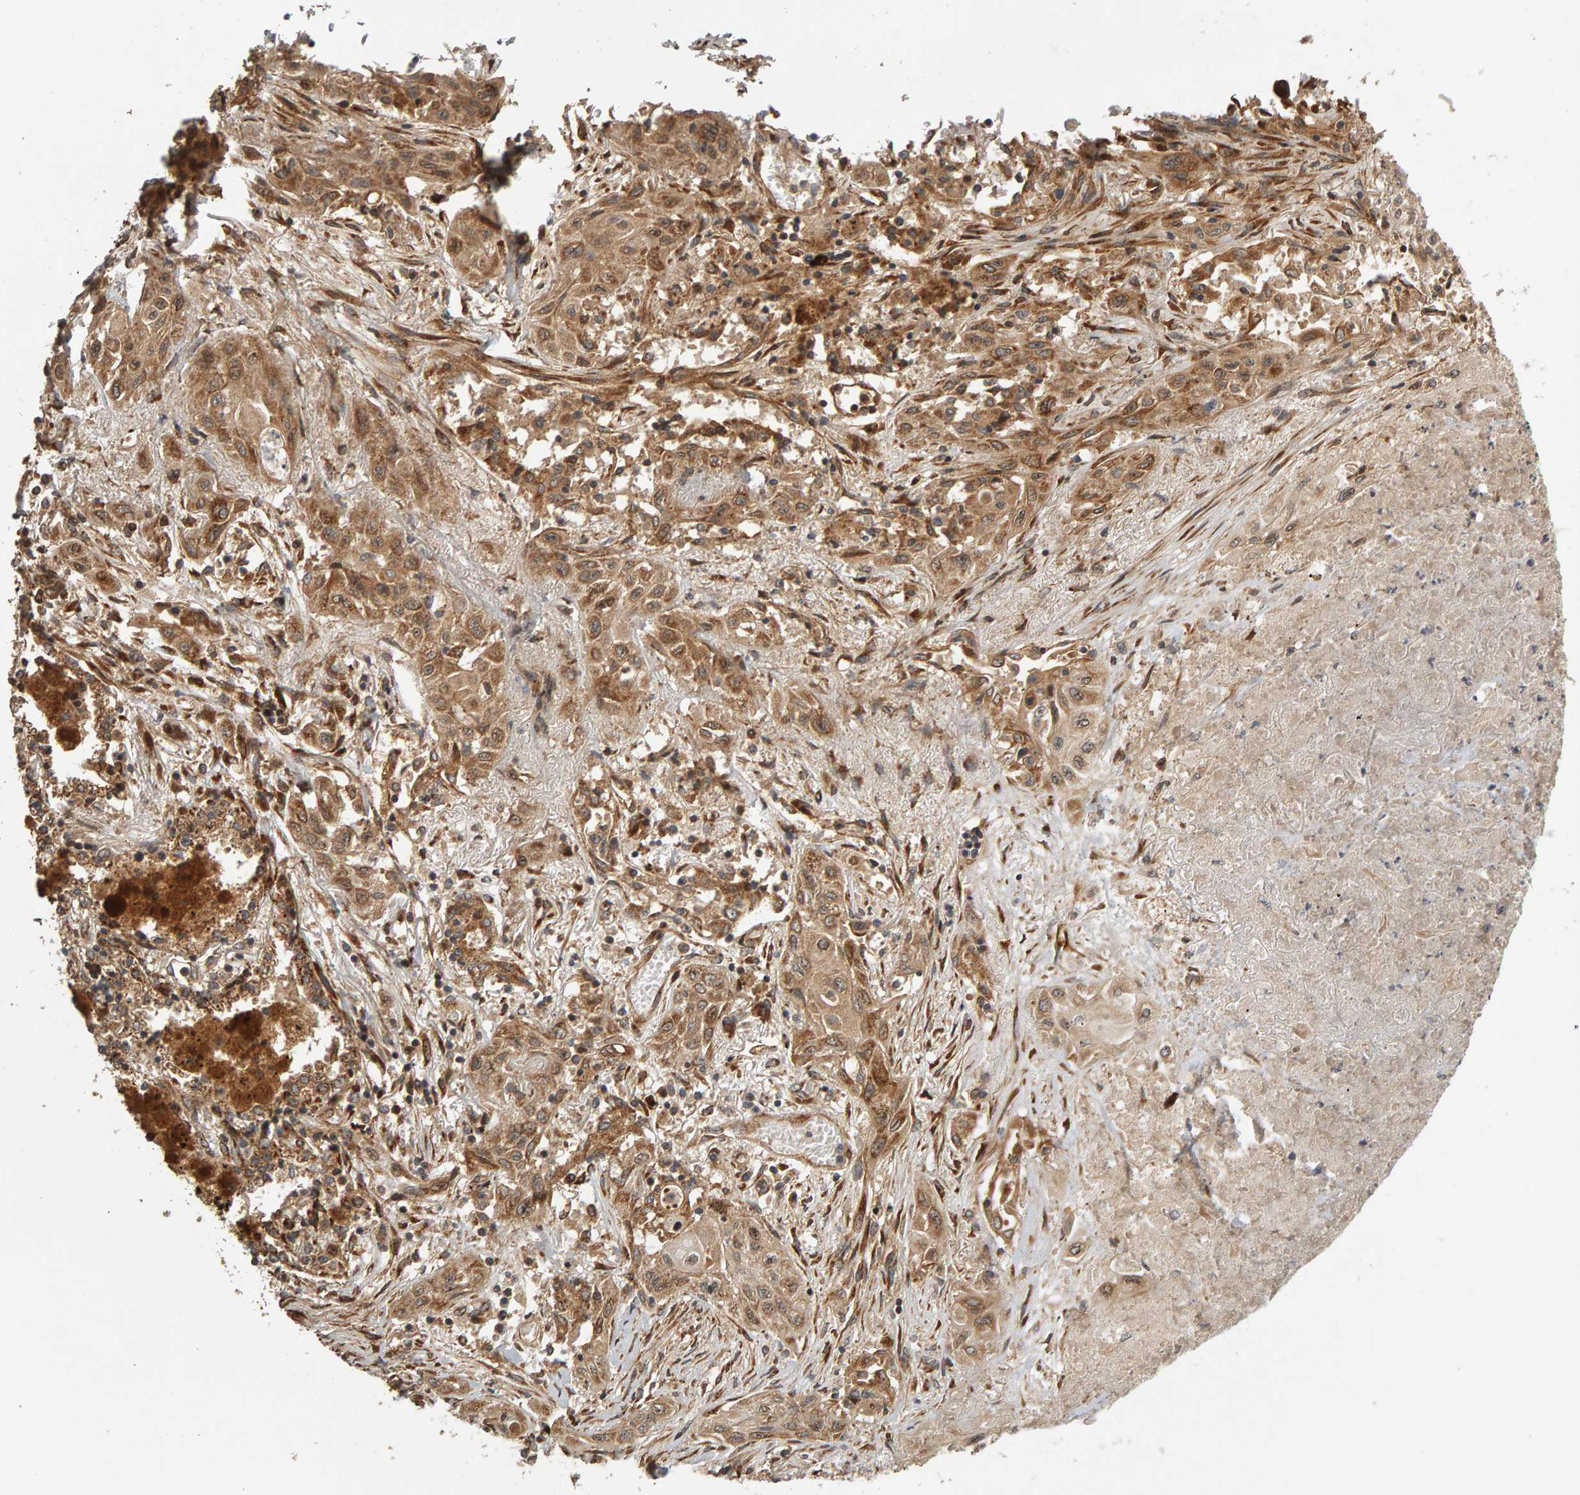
{"staining": {"intensity": "moderate", "quantity": ">75%", "location": "cytoplasmic/membranous"}, "tissue": "lung cancer", "cell_type": "Tumor cells", "image_type": "cancer", "snomed": [{"axis": "morphology", "description": "Squamous cell carcinoma, NOS"}, {"axis": "topography", "description": "Lung"}], "caption": "Squamous cell carcinoma (lung) stained for a protein demonstrates moderate cytoplasmic/membranous positivity in tumor cells.", "gene": "ZFAND1", "patient": {"sex": "female", "age": 47}}